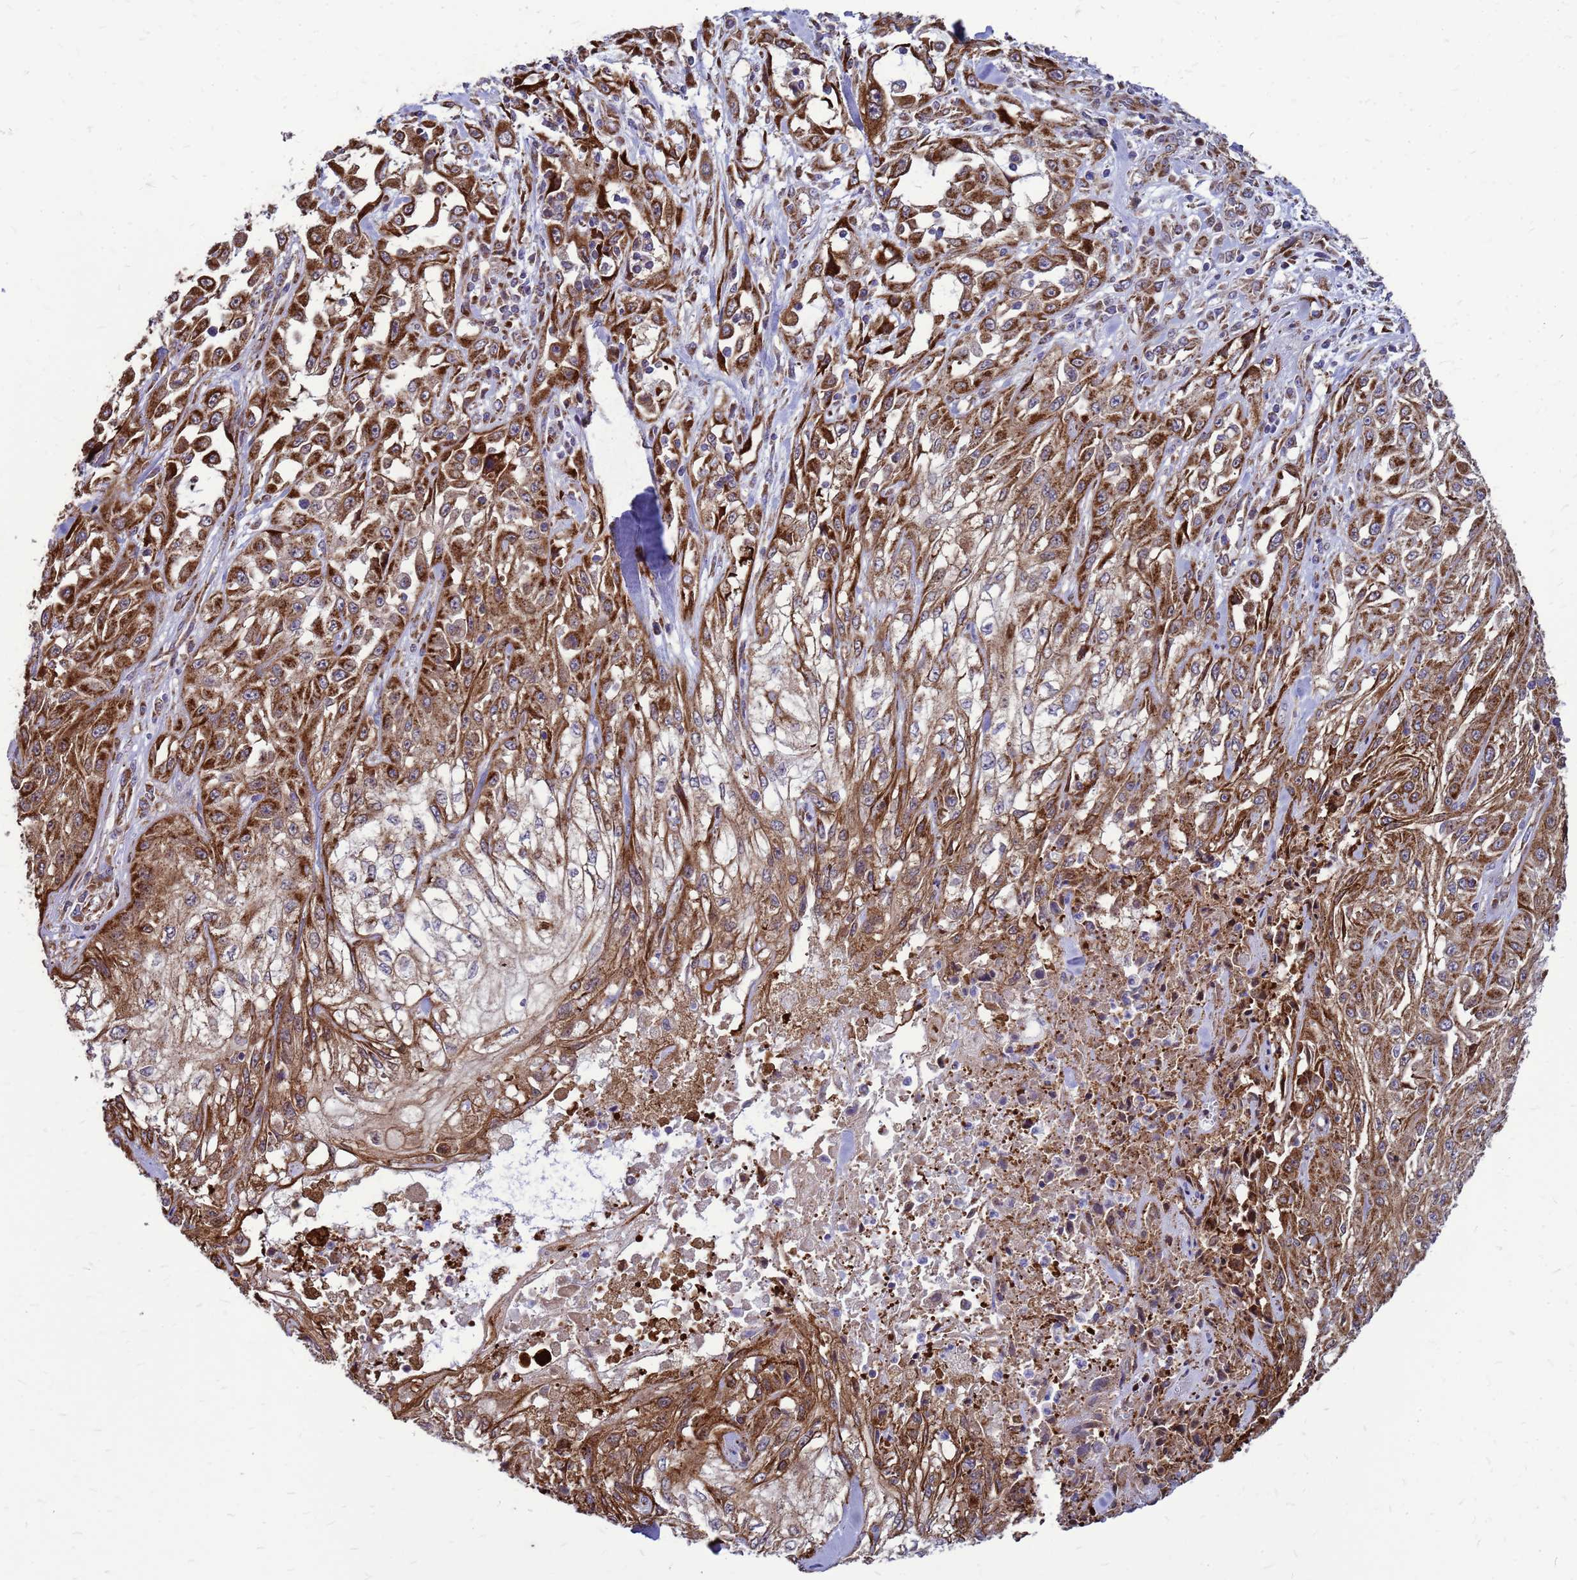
{"staining": {"intensity": "strong", "quantity": ">75%", "location": "cytoplasmic/membranous"}, "tissue": "skin cancer", "cell_type": "Tumor cells", "image_type": "cancer", "snomed": [{"axis": "morphology", "description": "Squamous cell carcinoma, NOS"}, {"axis": "morphology", "description": "Squamous cell carcinoma, metastatic, NOS"}, {"axis": "topography", "description": "Skin"}, {"axis": "topography", "description": "Lymph node"}], "caption": "High-magnification brightfield microscopy of skin cancer (squamous cell carcinoma) stained with DAB (3,3'-diaminobenzidine) (brown) and counterstained with hematoxylin (blue). tumor cells exhibit strong cytoplasmic/membranous staining is present in approximately>75% of cells.", "gene": "FSTL4", "patient": {"sex": "male", "age": 75}}